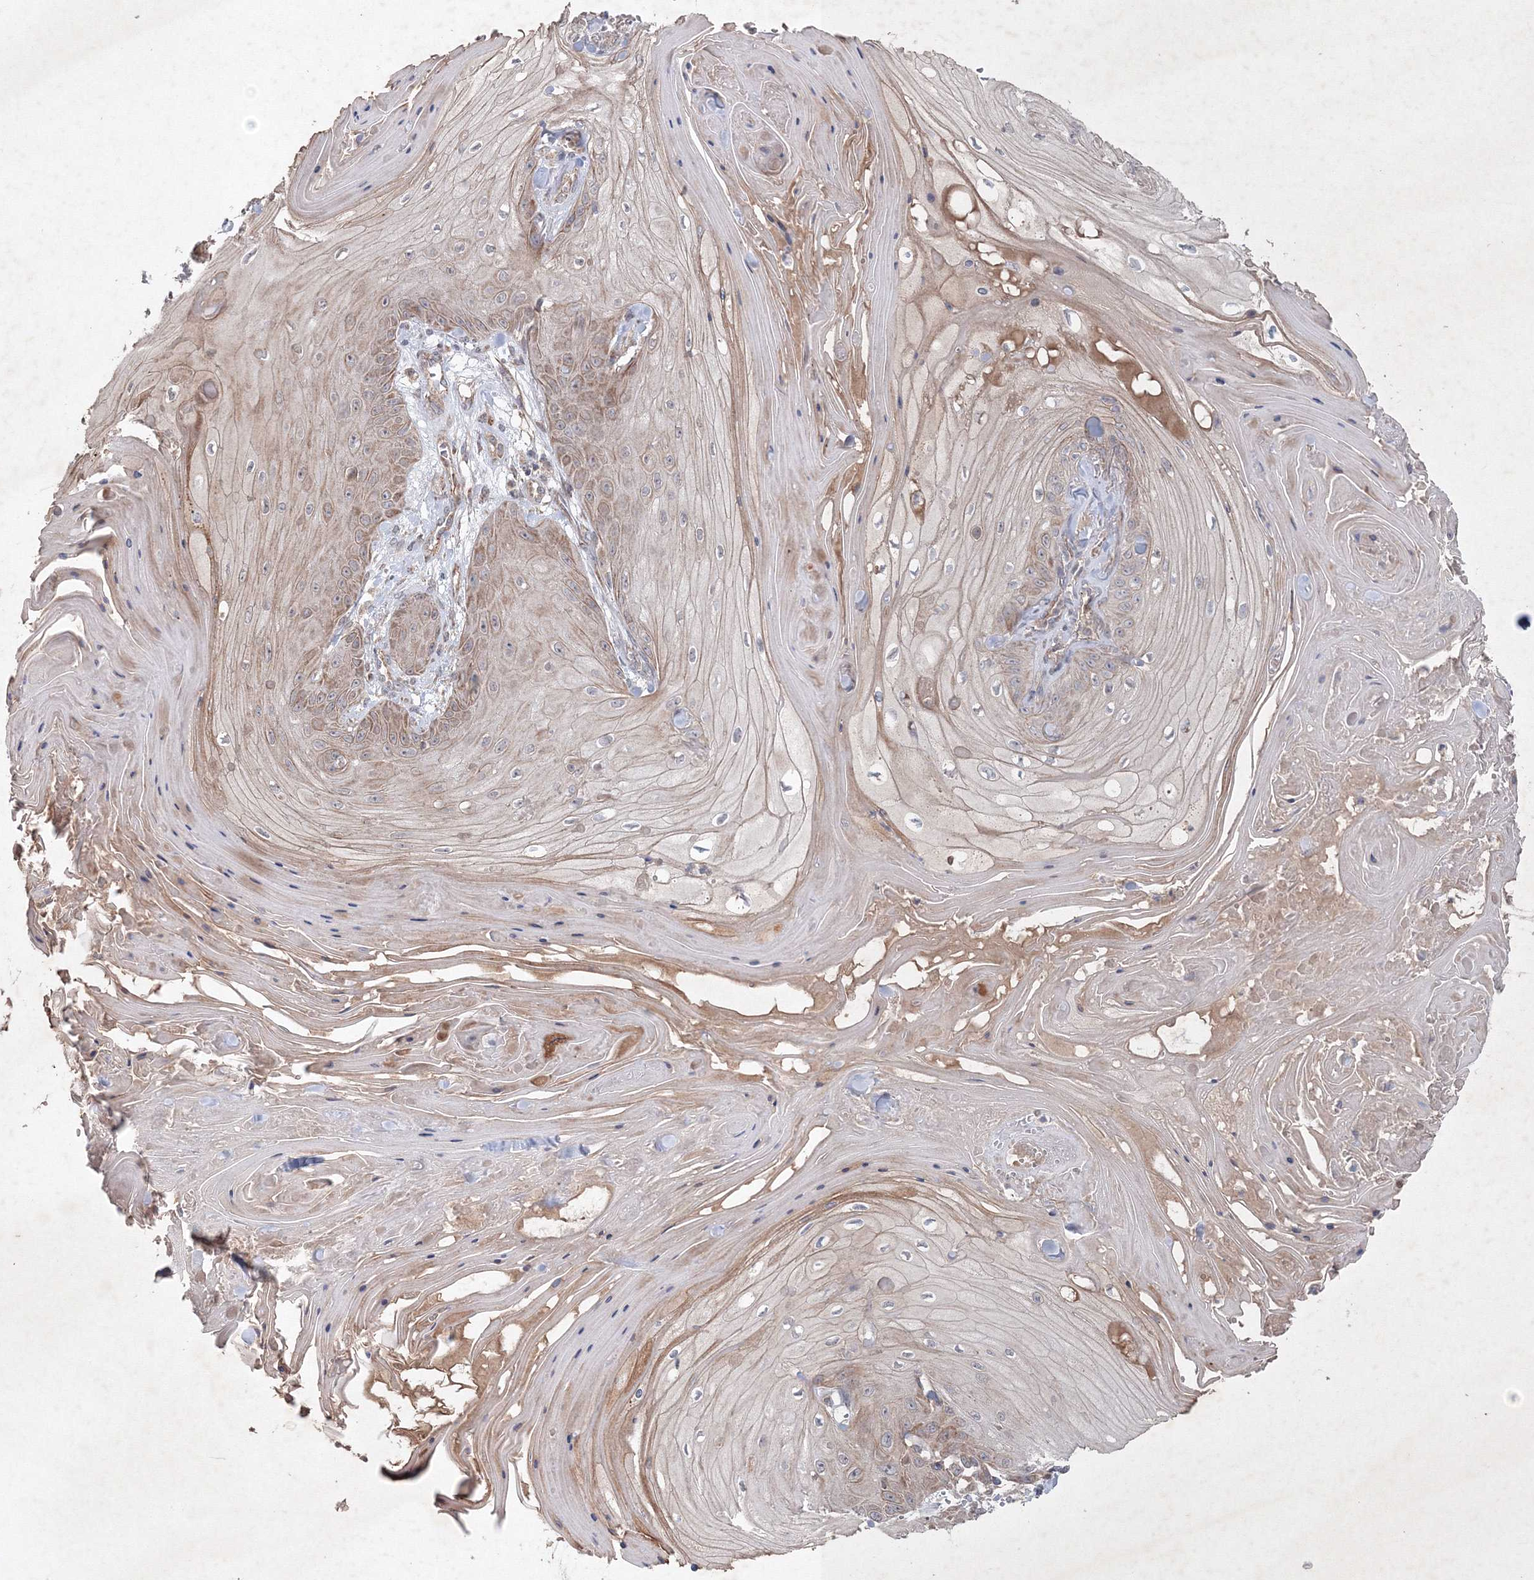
{"staining": {"intensity": "weak", "quantity": "25%-75%", "location": "cytoplasmic/membranous"}, "tissue": "skin cancer", "cell_type": "Tumor cells", "image_type": "cancer", "snomed": [{"axis": "morphology", "description": "Squamous cell carcinoma, NOS"}, {"axis": "topography", "description": "Skin"}], "caption": "IHC (DAB) staining of human skin squamous cell carcinoma displays weak cytoplasmic/membranous protein positivity in approximately 25%-75% of tumor cells.", "gene": "NOA1", "patient": {"sex": "male", "age": 74}}